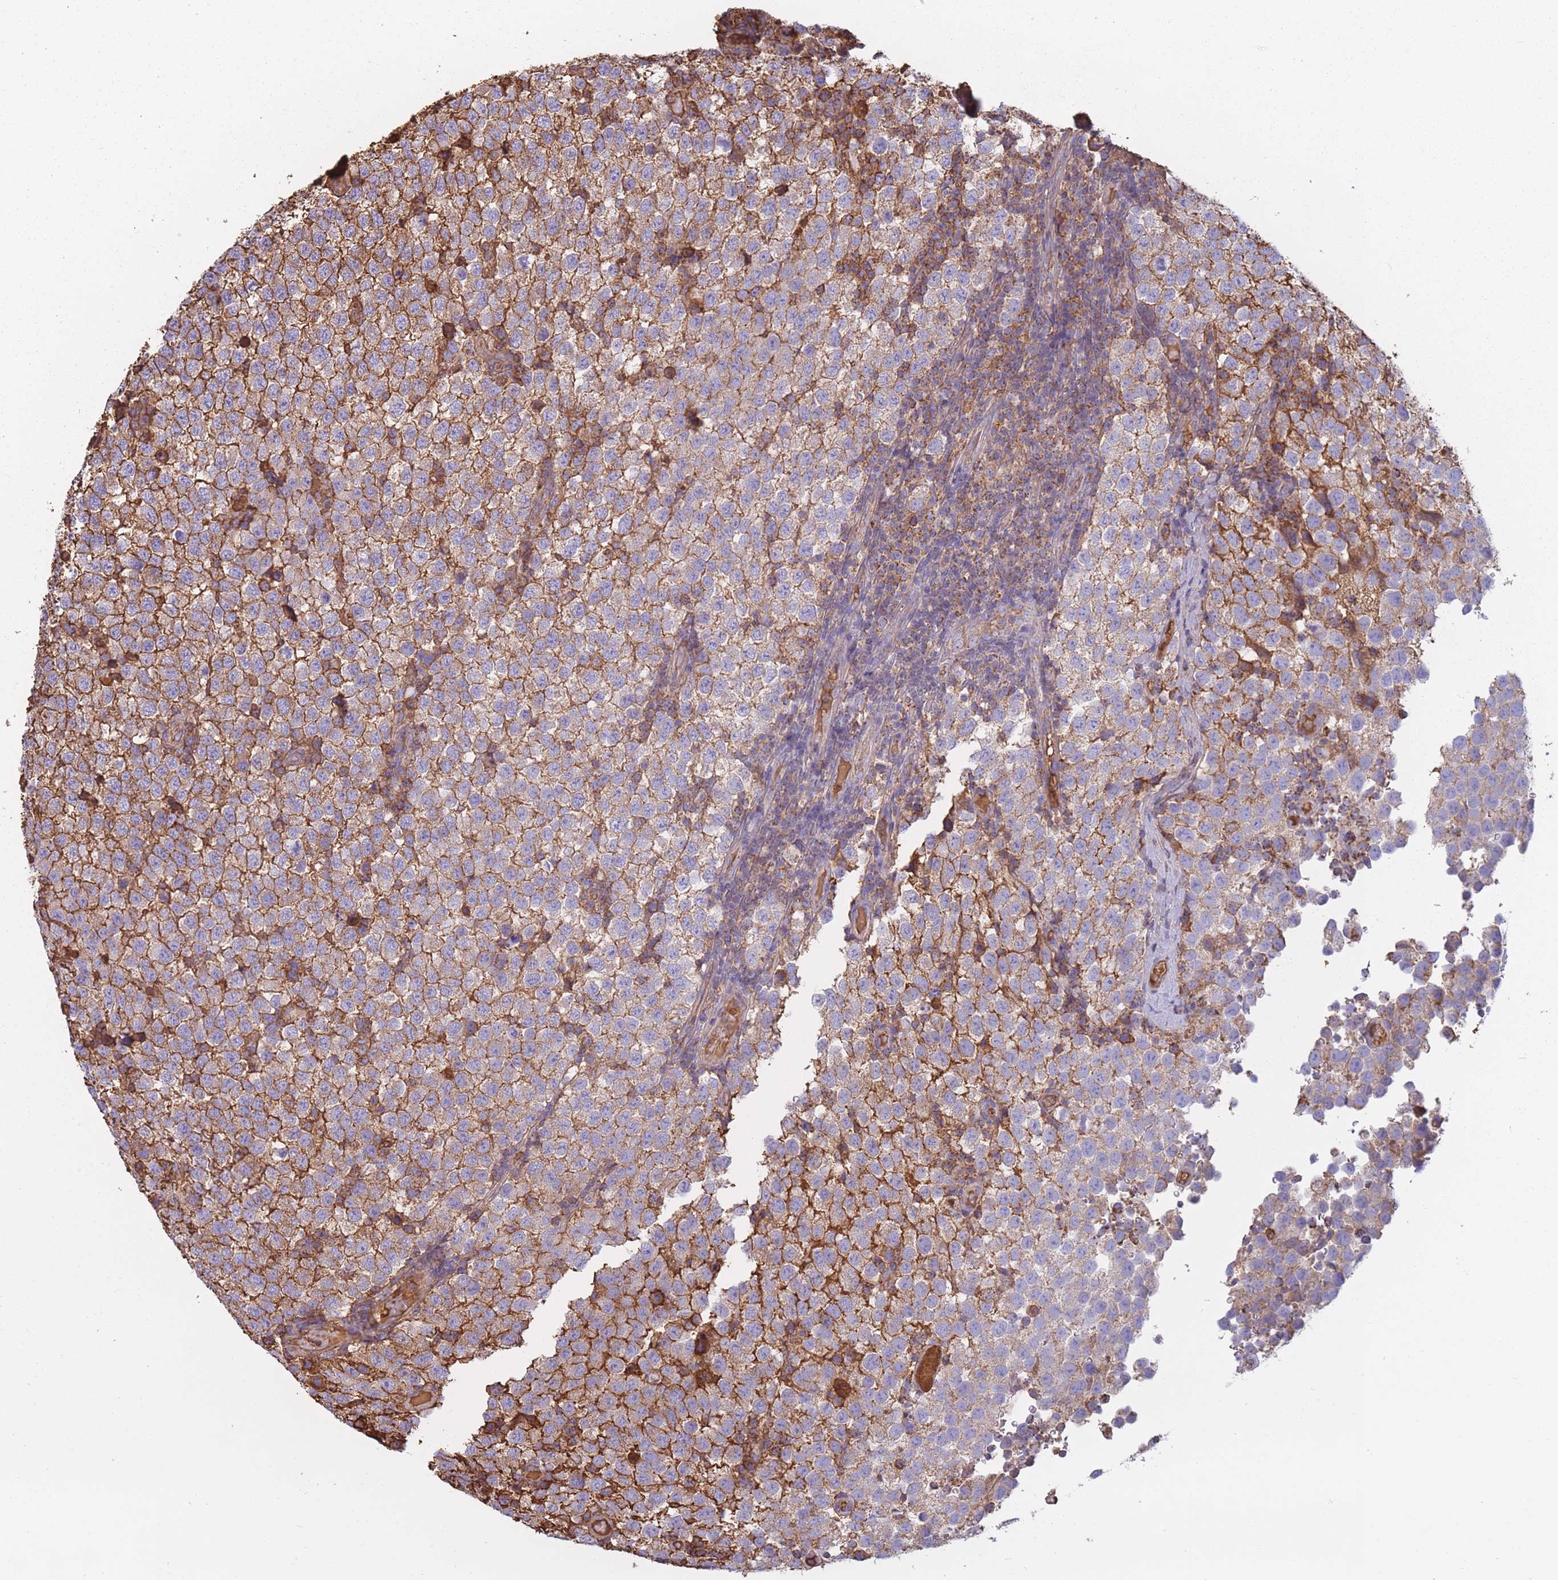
{"staining": {"intensity": "weak", "quantity": ">75%", "location": "cytoplasmic/membranous"}, "tissue": "testis cancer", "cell_type": "Tumor cells", "image_type": "cancer", "snomed": [{"axis": "morphology", "description": "Seminoma, NOS"}, {"axis": "topography", "description": "Testis"}], "caption": "IHC staining of testis cancer (seminoma), which displays low levels of weak cytoplasmic/membranous positivity in about >75% of tumor cells indicating weak cytoplasmic/membranous protein expression. The staining was performed using DAB (brown) for protein detection and nuclei were counterstained in hematoxylin (blue).", "gene": "KAT2A", "patient": {"sex": "male", "age": 34}}